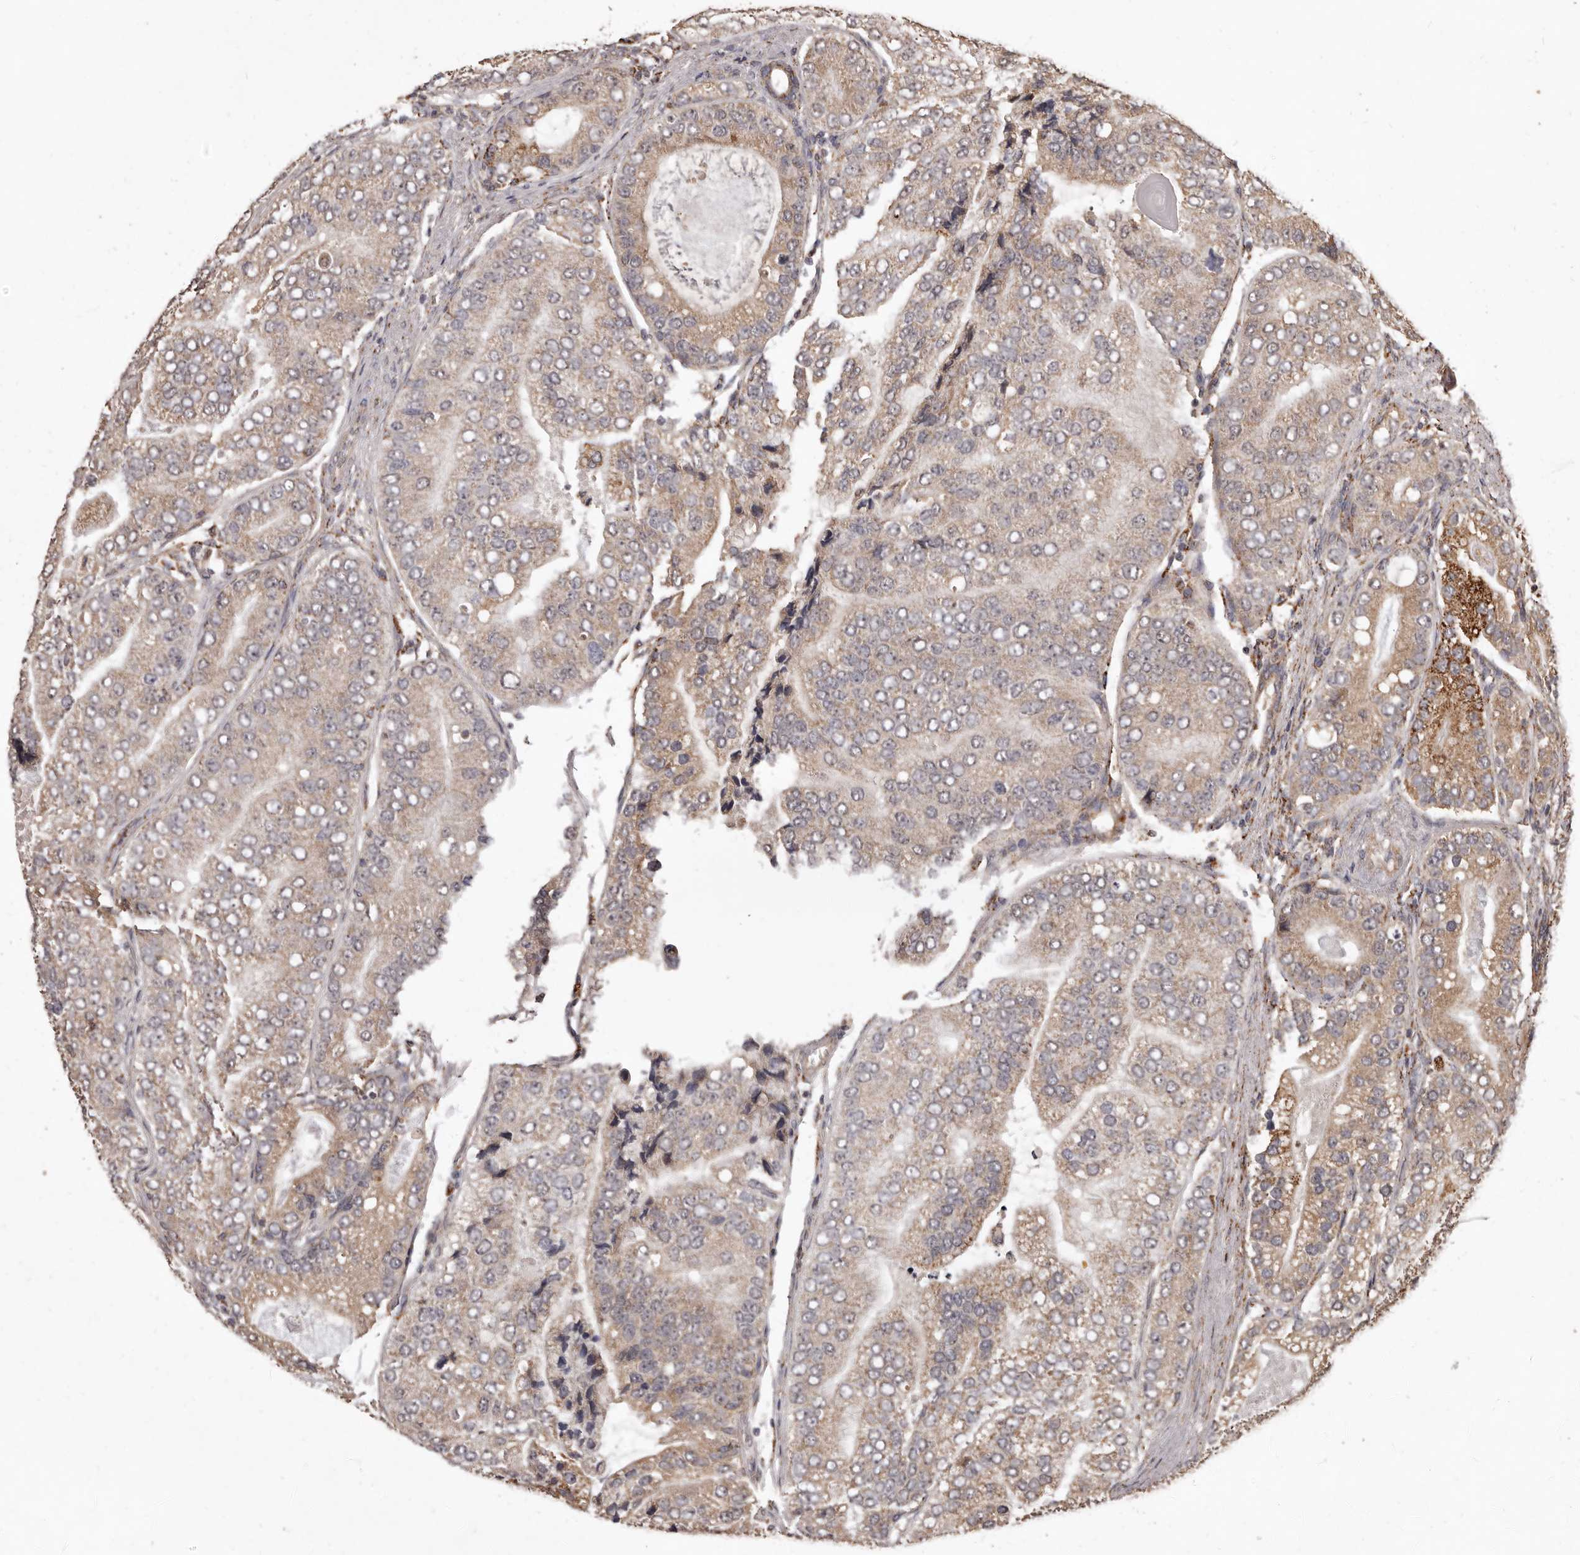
{"staining": {"intensity": "moderate", "quantity": "<25%", "location": "cytoplasmic/membranous"}, "tissue": "prostate cancer", "cell_type": "Tumor cells", "image_type": "cancer", "snomed": [{"axis": "morphology", "description": "Adenocarcinoma, High grade"}, {"axis": "topography", "description": "Prostate"}], "caption": "This photomicrograph reveals IHC staining of prostate high-grade adenocarcinoma, with low moderate cytoplasmic/membranous expression in approximately <25% of tumor cells.", "gene": "AKAP7", "patient": {"sex": "male", "age": 70}}